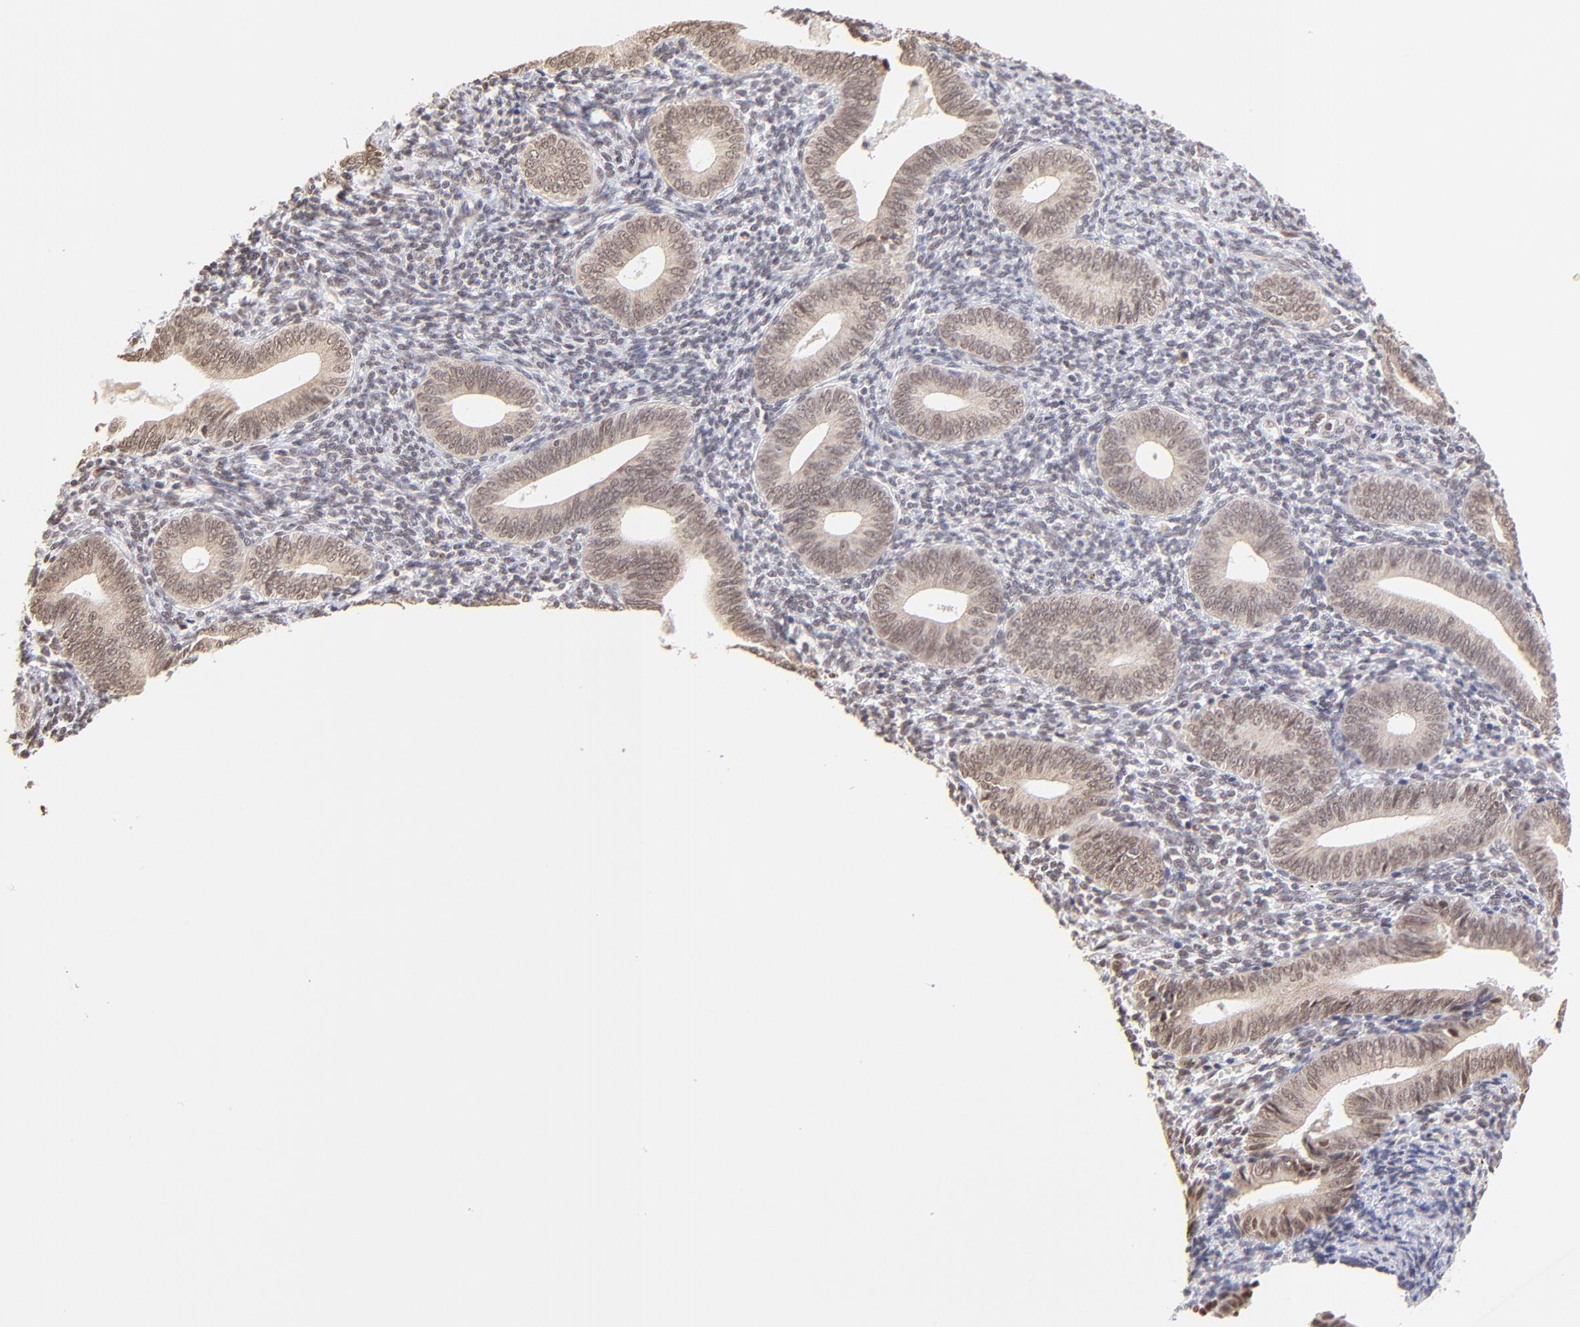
{"staining": {"intensity": "weak", "quantity": ">75%", "location": "nuclear"}, "tissue": "endometrium", "cell_type": "Cells in endometrial stroma", "image_type": "normal", "snomed": [{"axis": "morphology", "description": "Normal tissue, NOS"}, {"axis": "topography", "description": "Uterus"}, {"axis": "topography", "description": "Endometrium"}], "caption": "Immunohistochemistry (DAB (3,3'-diaminobenzidine)) staining of benign endometrium shows weak nuclear protein positivity in approximately >75% of cells in endometrial stroma. (Stains: DAB in brown, nuclei in blue, Microscopy: brightfield microscopy at high magnification).", "gene": "ZNF670", "patient": {"sex": "female", "age": 33}}